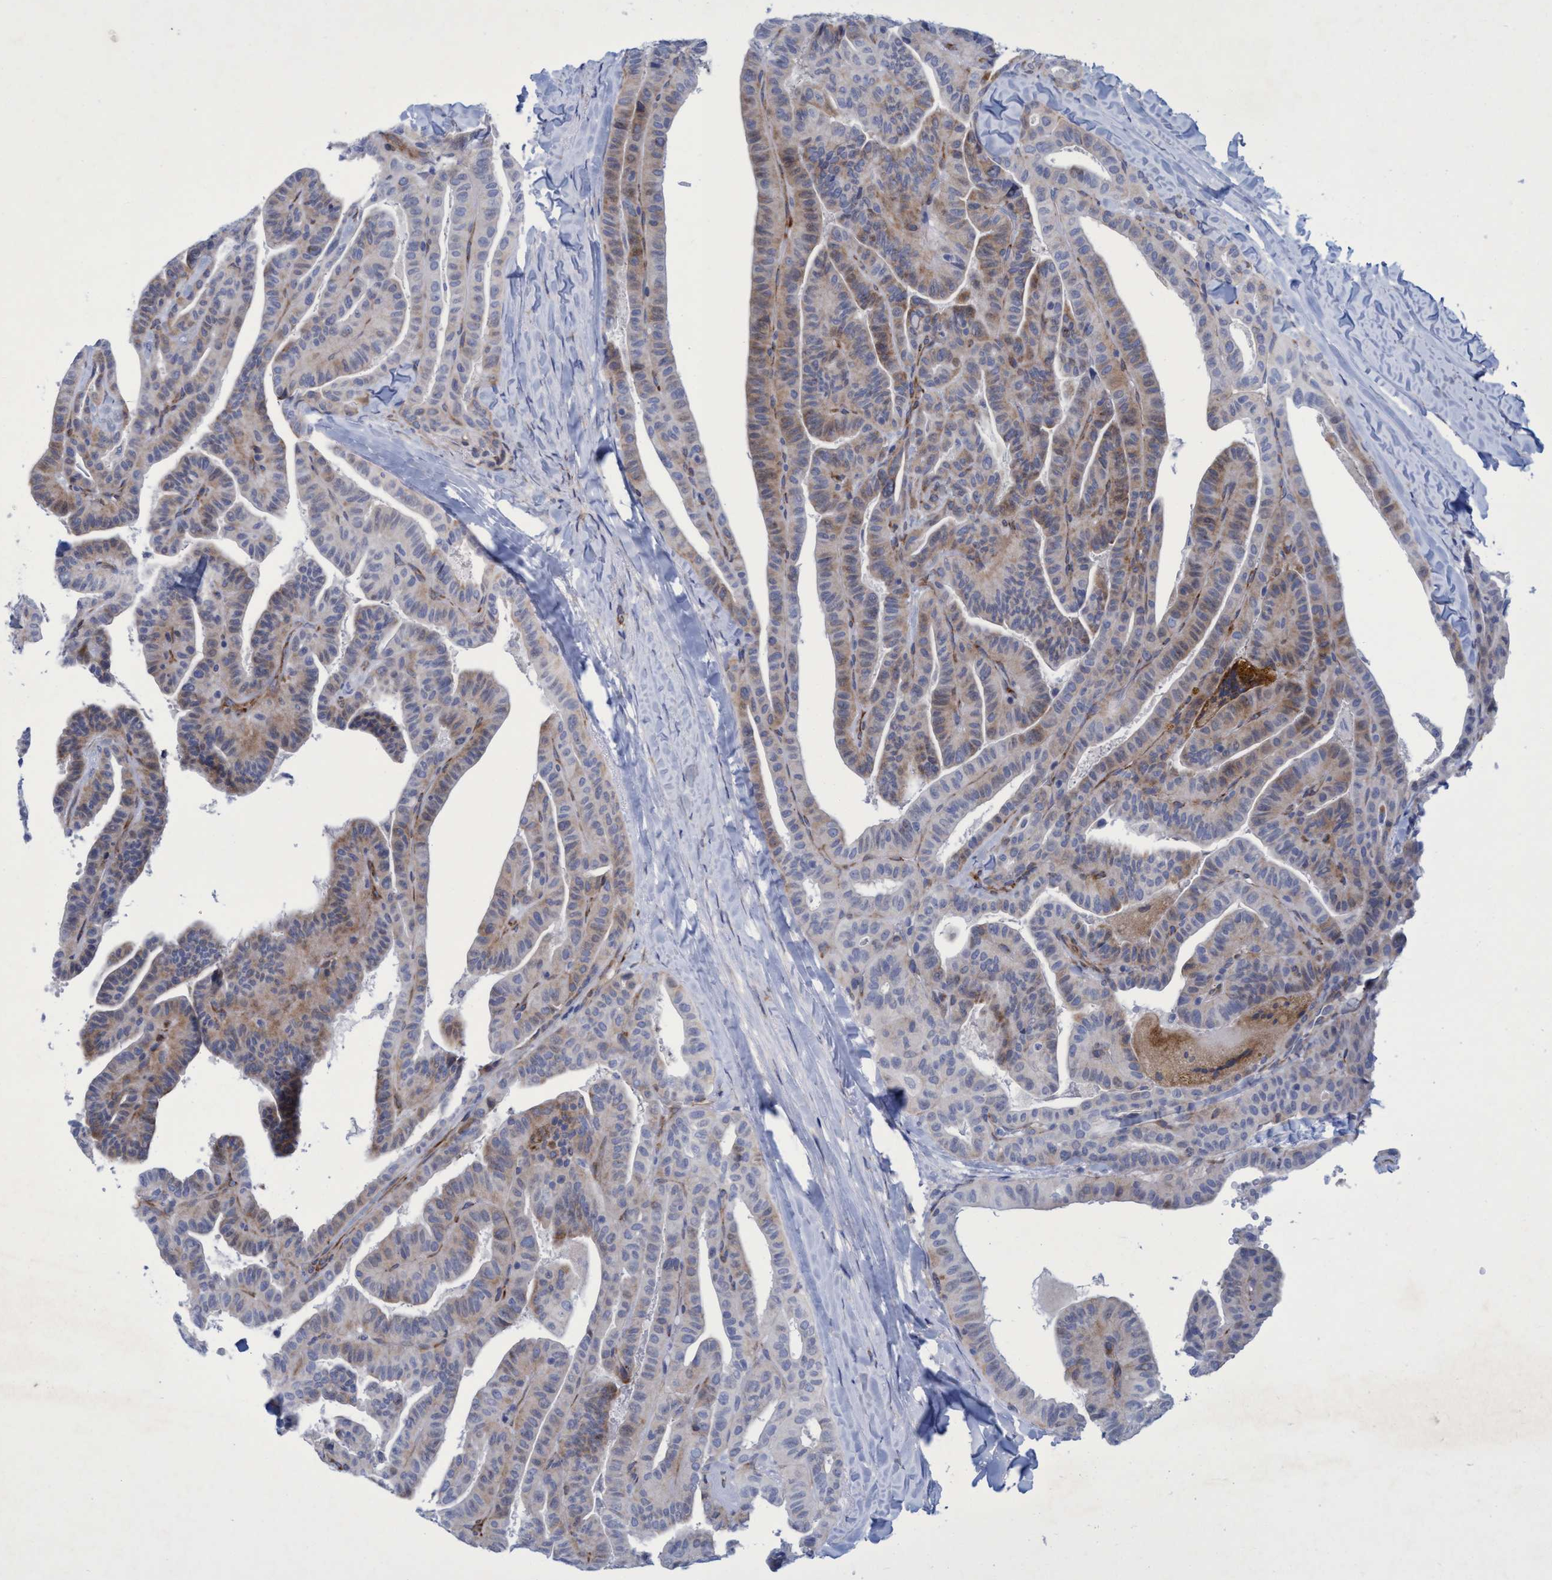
{"staining": {"intensity": "weak", "quantity": "25%-75%", "location": "cytoplasmic/membranous"}, "tissue": "thyroid cancer", "cell_type": "Tumor cells", "image_type": "cancer", "snomed": [{"axis": "morphology", "description": "Papillary adenocarcinoma, NOS"}, {"axis": "topography", "description": "Thyroid gland"}], "caption": "Approximately 25%-75% of tumor cells in papillary adenocarcinoma (thyroid) exhibit weak cytoplasmic/membranous protein positivity as visualized by brown immunohistochemical staining.", "gene": "R3HCC1", "patient": {"sex": "male", "age": 77}}